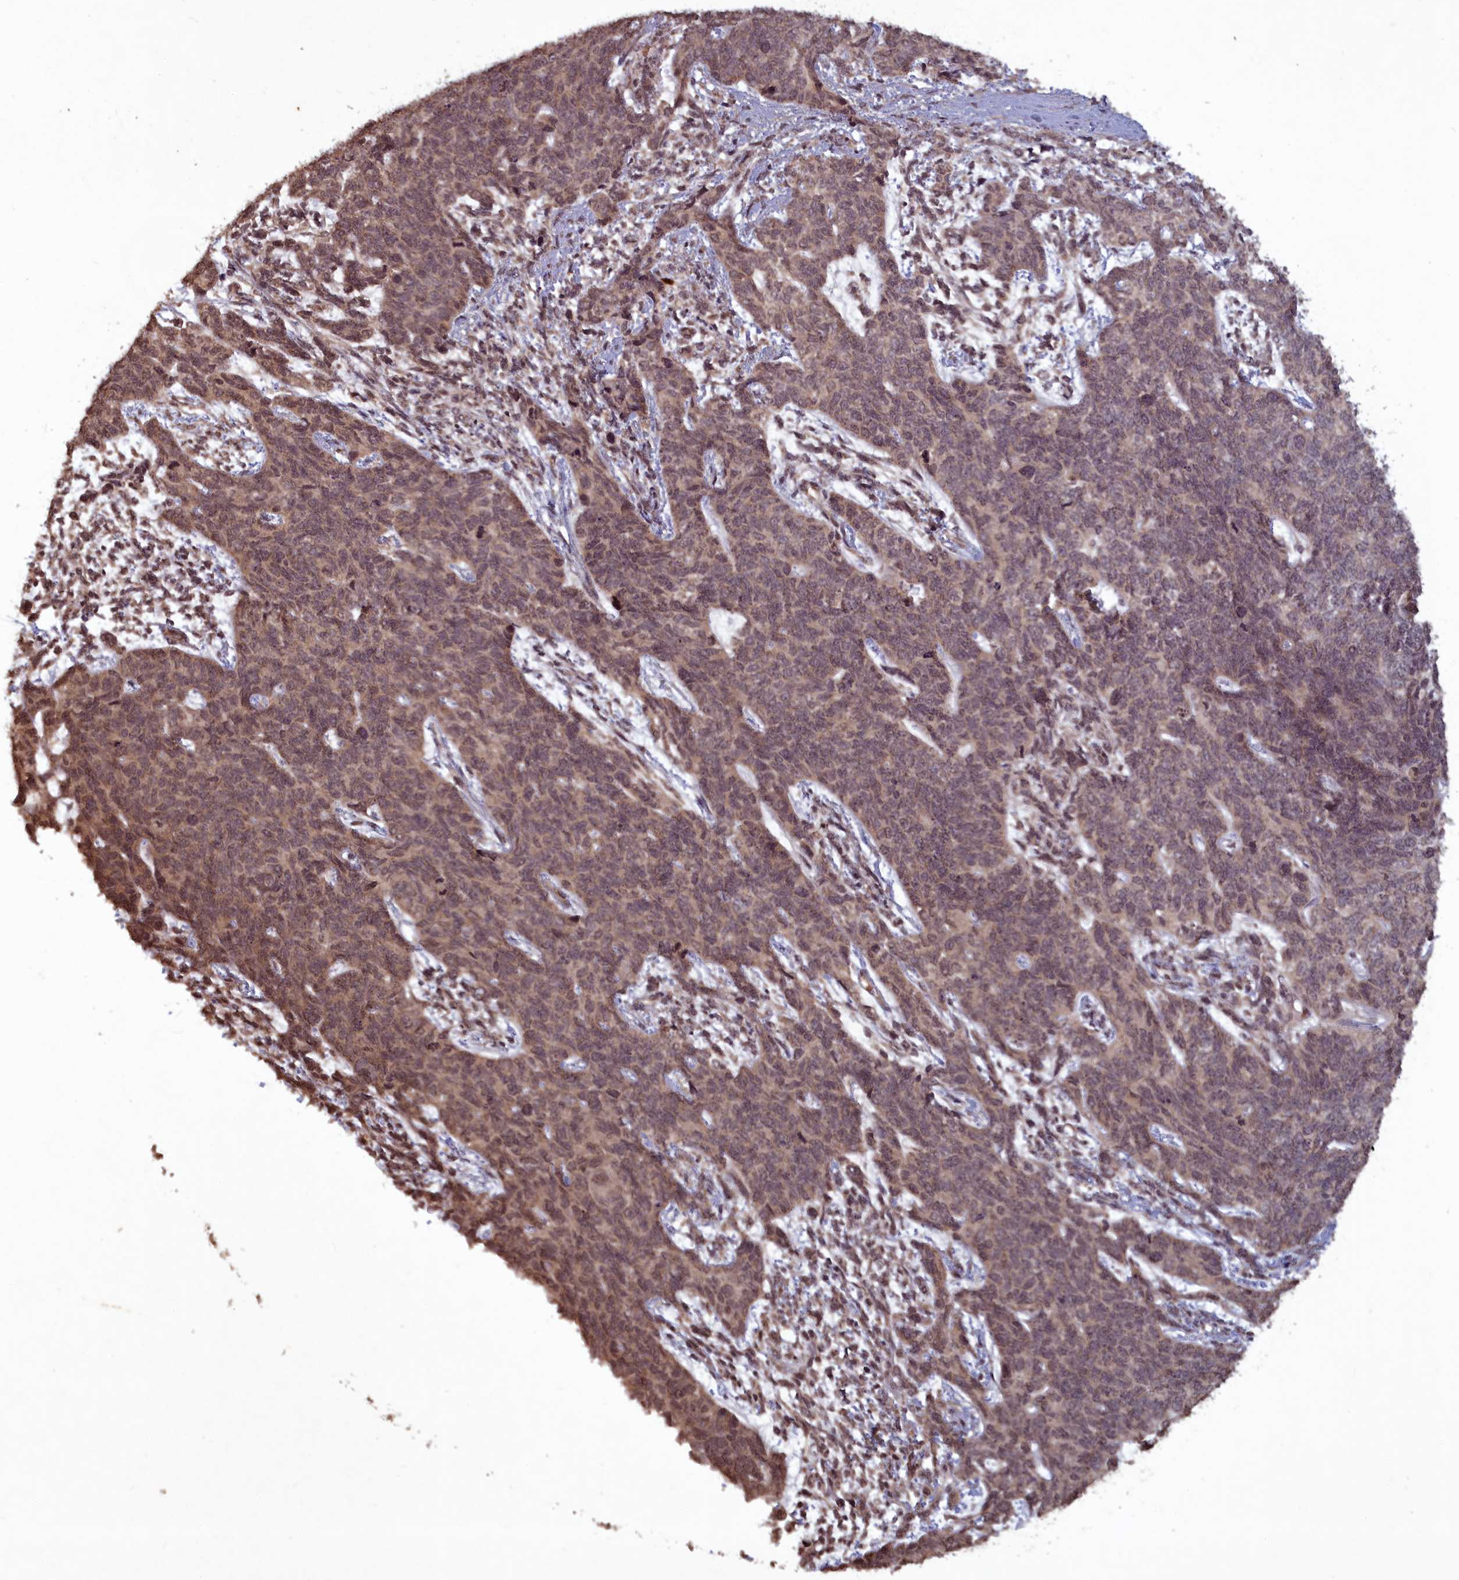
{"staining": {"intensity": "weak", "quantity": "25%-75%", "location": "cytoplasmic/membranous,nuclear"}, "tissue": "cervical cancer", "cell_type": "Tumor cells", "image_type": "cancer", "snomed": [{"axis": "morphology", "description": "Squamous cell carcinoma, NOS"}, {"axis": "topography", "description": "Cervix"}], "caption": "Weak cytoplasmic/membranous and nuclear protein positivity is appreciated in approximately 25%-75% of tumor cells in cervical squamous cell carcinoma.", "gene": "SRMS", "patient": {"sex": "female", "age": 63}}